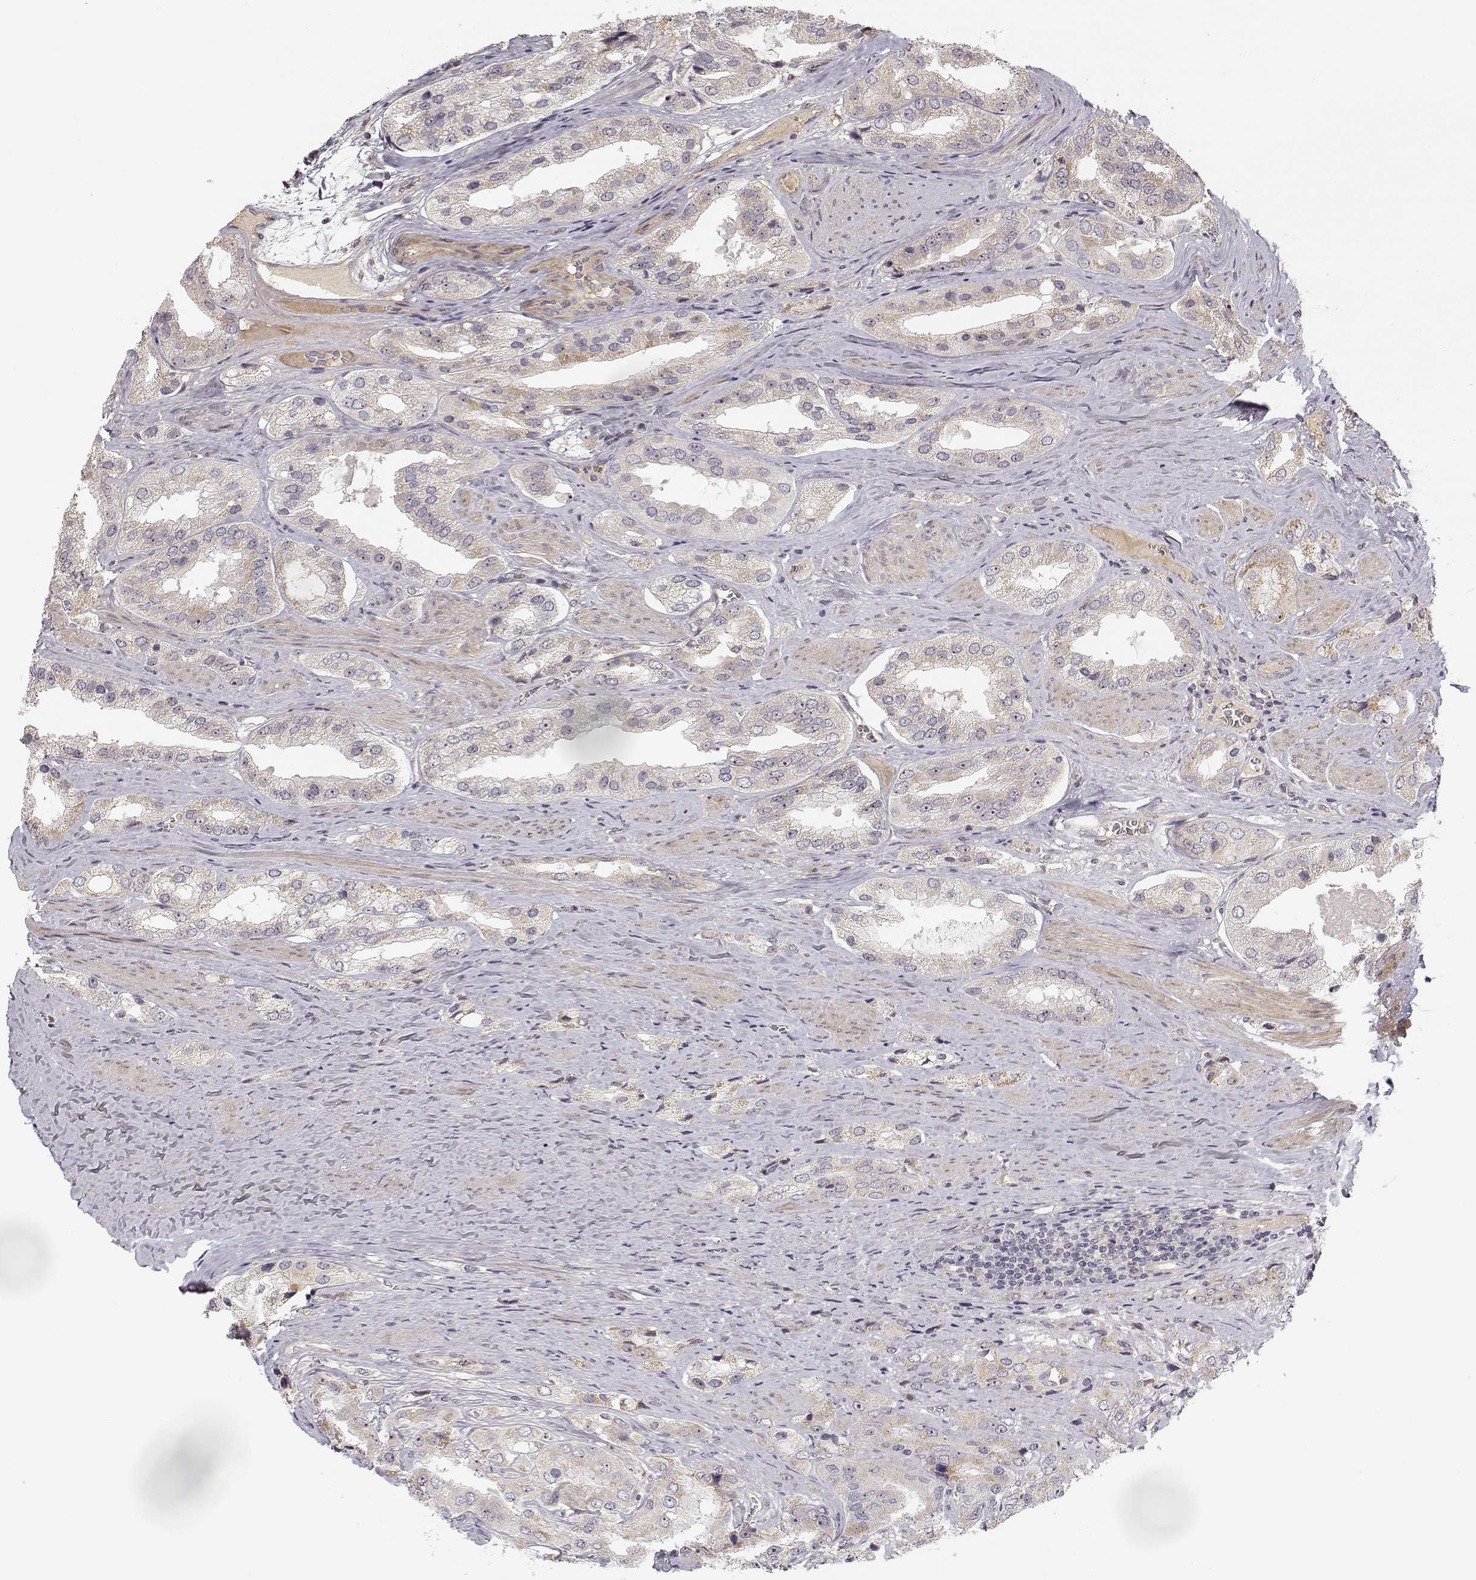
{"staining": {"intensity": "weak", "quantity": "<25%", "location": "cytoplasmic/membranous"}, "tissue": "prostate cancer", "cell_type": "Tumor cells", "image_type": "cancer", "snomed": [{"axis": "morphology", "description": "Adenocarcinoma, Low grade"}, {"axis": "topography", "description": "Prostate"}], "caption": "Tumor cells are negative for protein expression in human low-grade adenocarcinoma (prostate).", "gene": "MED12L", "patient": {"sex": "male", "age": 69}}